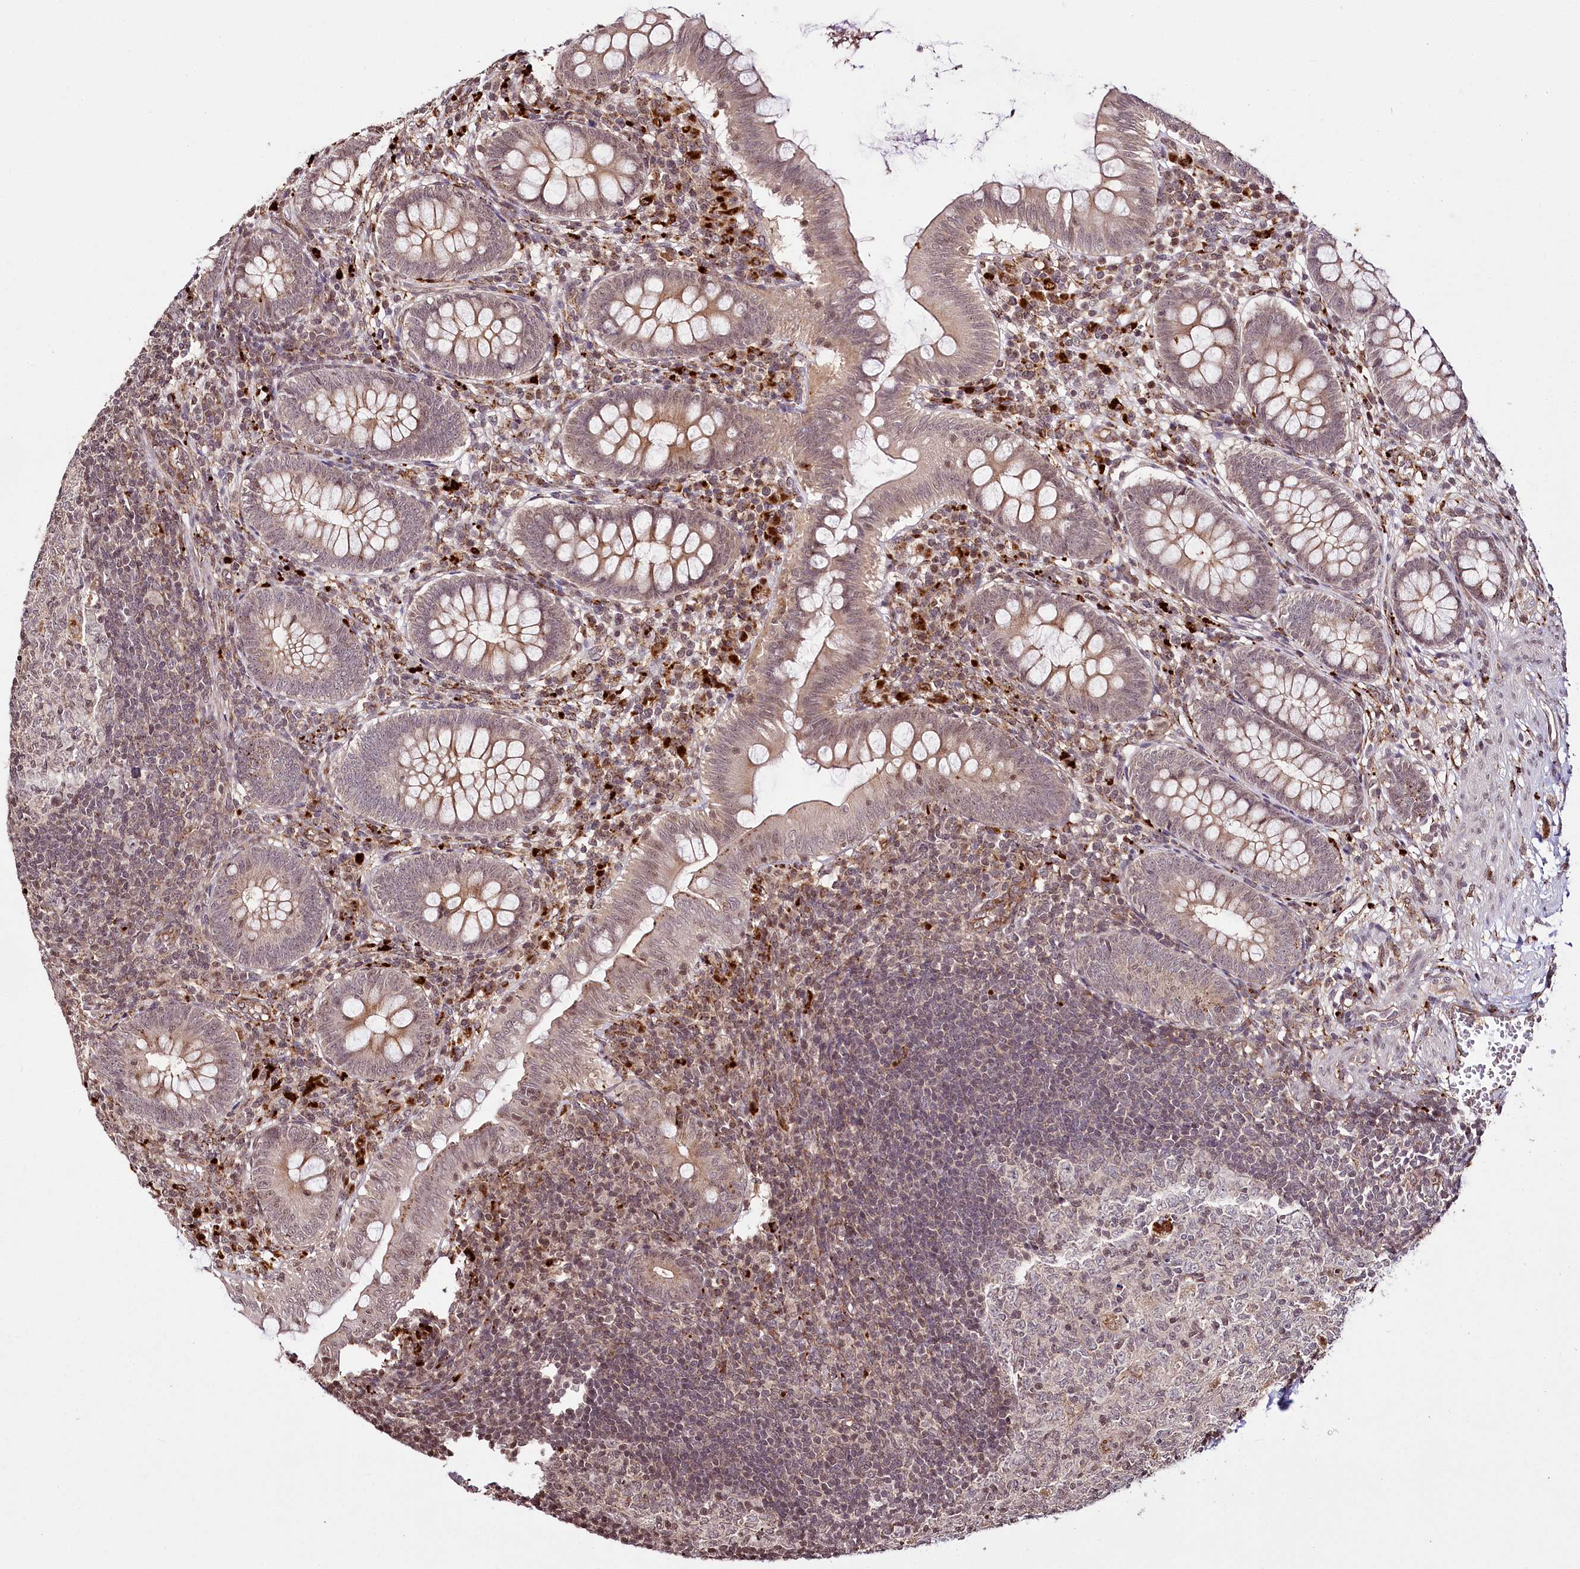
{"staining": {"intensity": "weak", "quantity": ">75%", "location": "cytoplasmic/membranous,nuclear"}, "tissue": "appendix", "cell_type": "Glandular cells", "image_type": "normal", "snomed": [{"axis": "morphology", "description": "Normal tissue, NOS"}, {"axis": "topography", "description": "Appendix"}], "caption": "The image shows immunohistochemical staining of unremarkable appendix. There is weak cytoplasmic/membranous,nuclear positivity is seen in approximately >75% of glandular cells. The protein is shown in brown color, while the nuclei are stained blue.", "gene": "HOXC8", "patient": {"sex": "male", "age": 14}}